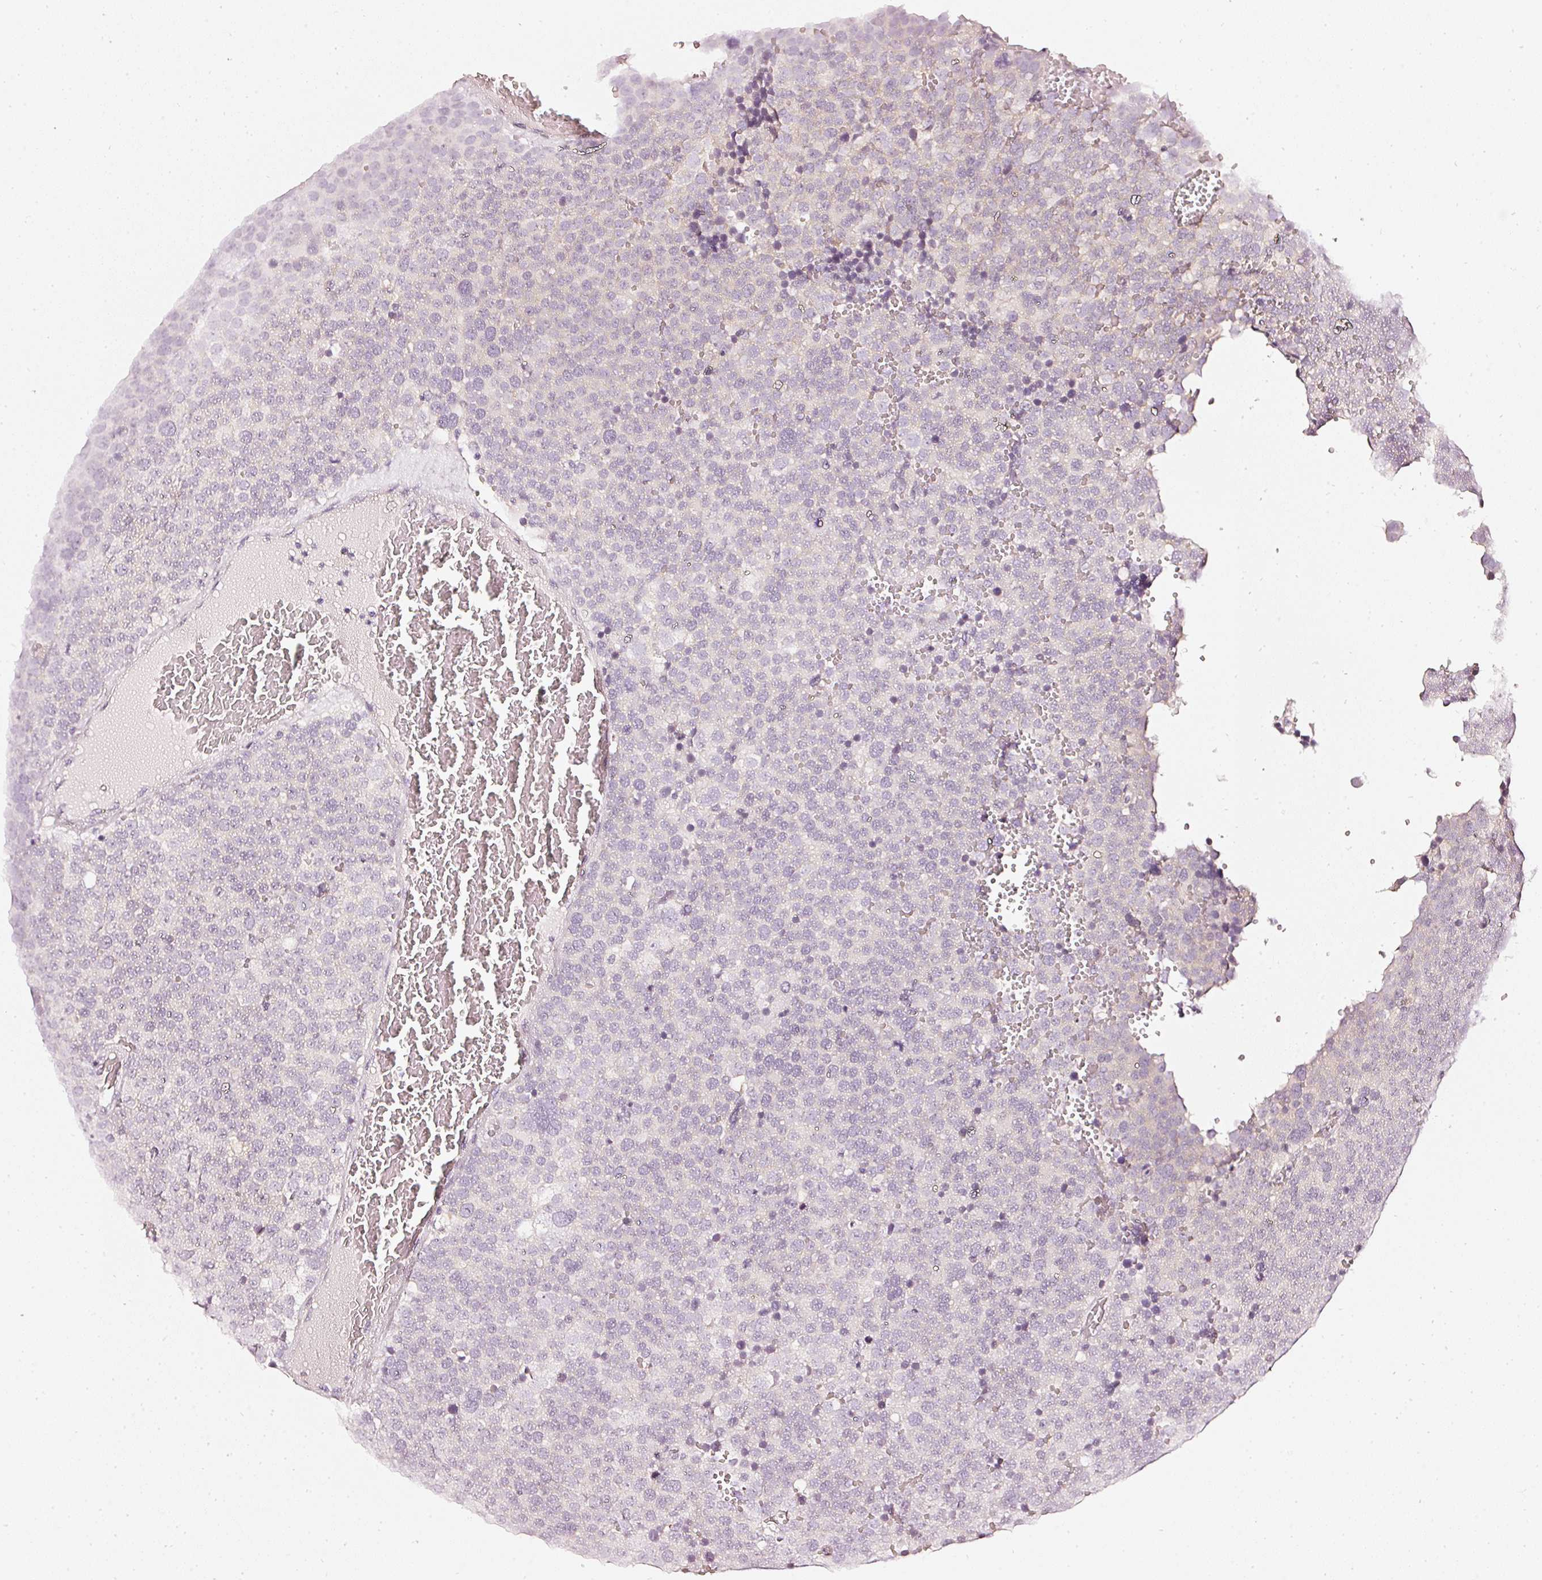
{"staining": {"intensity": "negative", "quantity": "none", "location": "none"}, "tissue": "testis cancer", "cell_type": "Tumor cells", "image_type": "cancer", "snomed": [{"axis": "morphology", "description": "Seminoma, NOS"}, {"axis": "topography", "description": "Testis"}], "caption": "Immunohistochemistry (IHC) histopathology image of seminoma (testis) stained for a protein (brown), which displays no expression in tumor cells.", "gene": "CNP", "patient": {"sex": "male", "age": 71}}